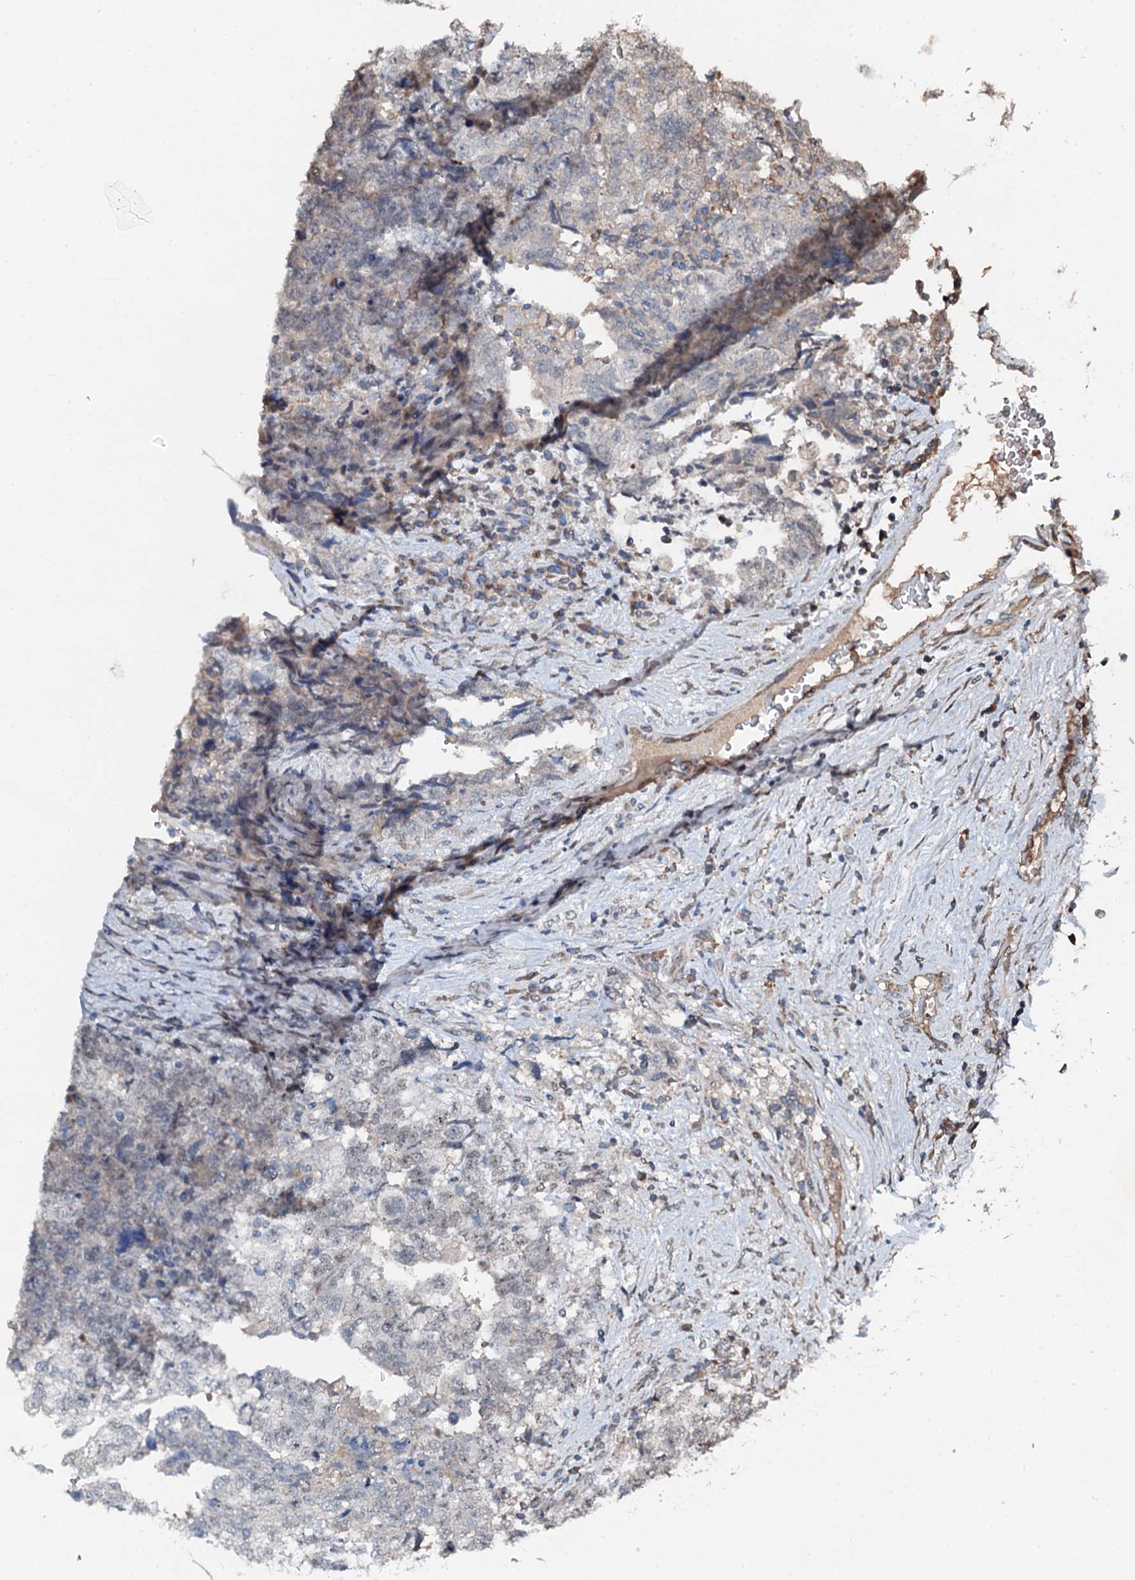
{"staining": {"intensity": "negative", "quantity": "none", "location": "none"}, "tissue": "testis cancer", "cell_type": "Tumor cells", "image_type": "cancer", "snomed": [{"axis": "morphology", "description": "Carcinoma, Embryonal, NOS"}, {"axis": "topography", "description": "Testis"}], "caption": "An immunohistochemistry micrograph of embryonal carcinoma (testis) is shown. There is no staining in tumor cells of embryonal carcinoma (testis).", "gene": "FLYWCH1", "patient": {"sex": "male", "age": 36}}